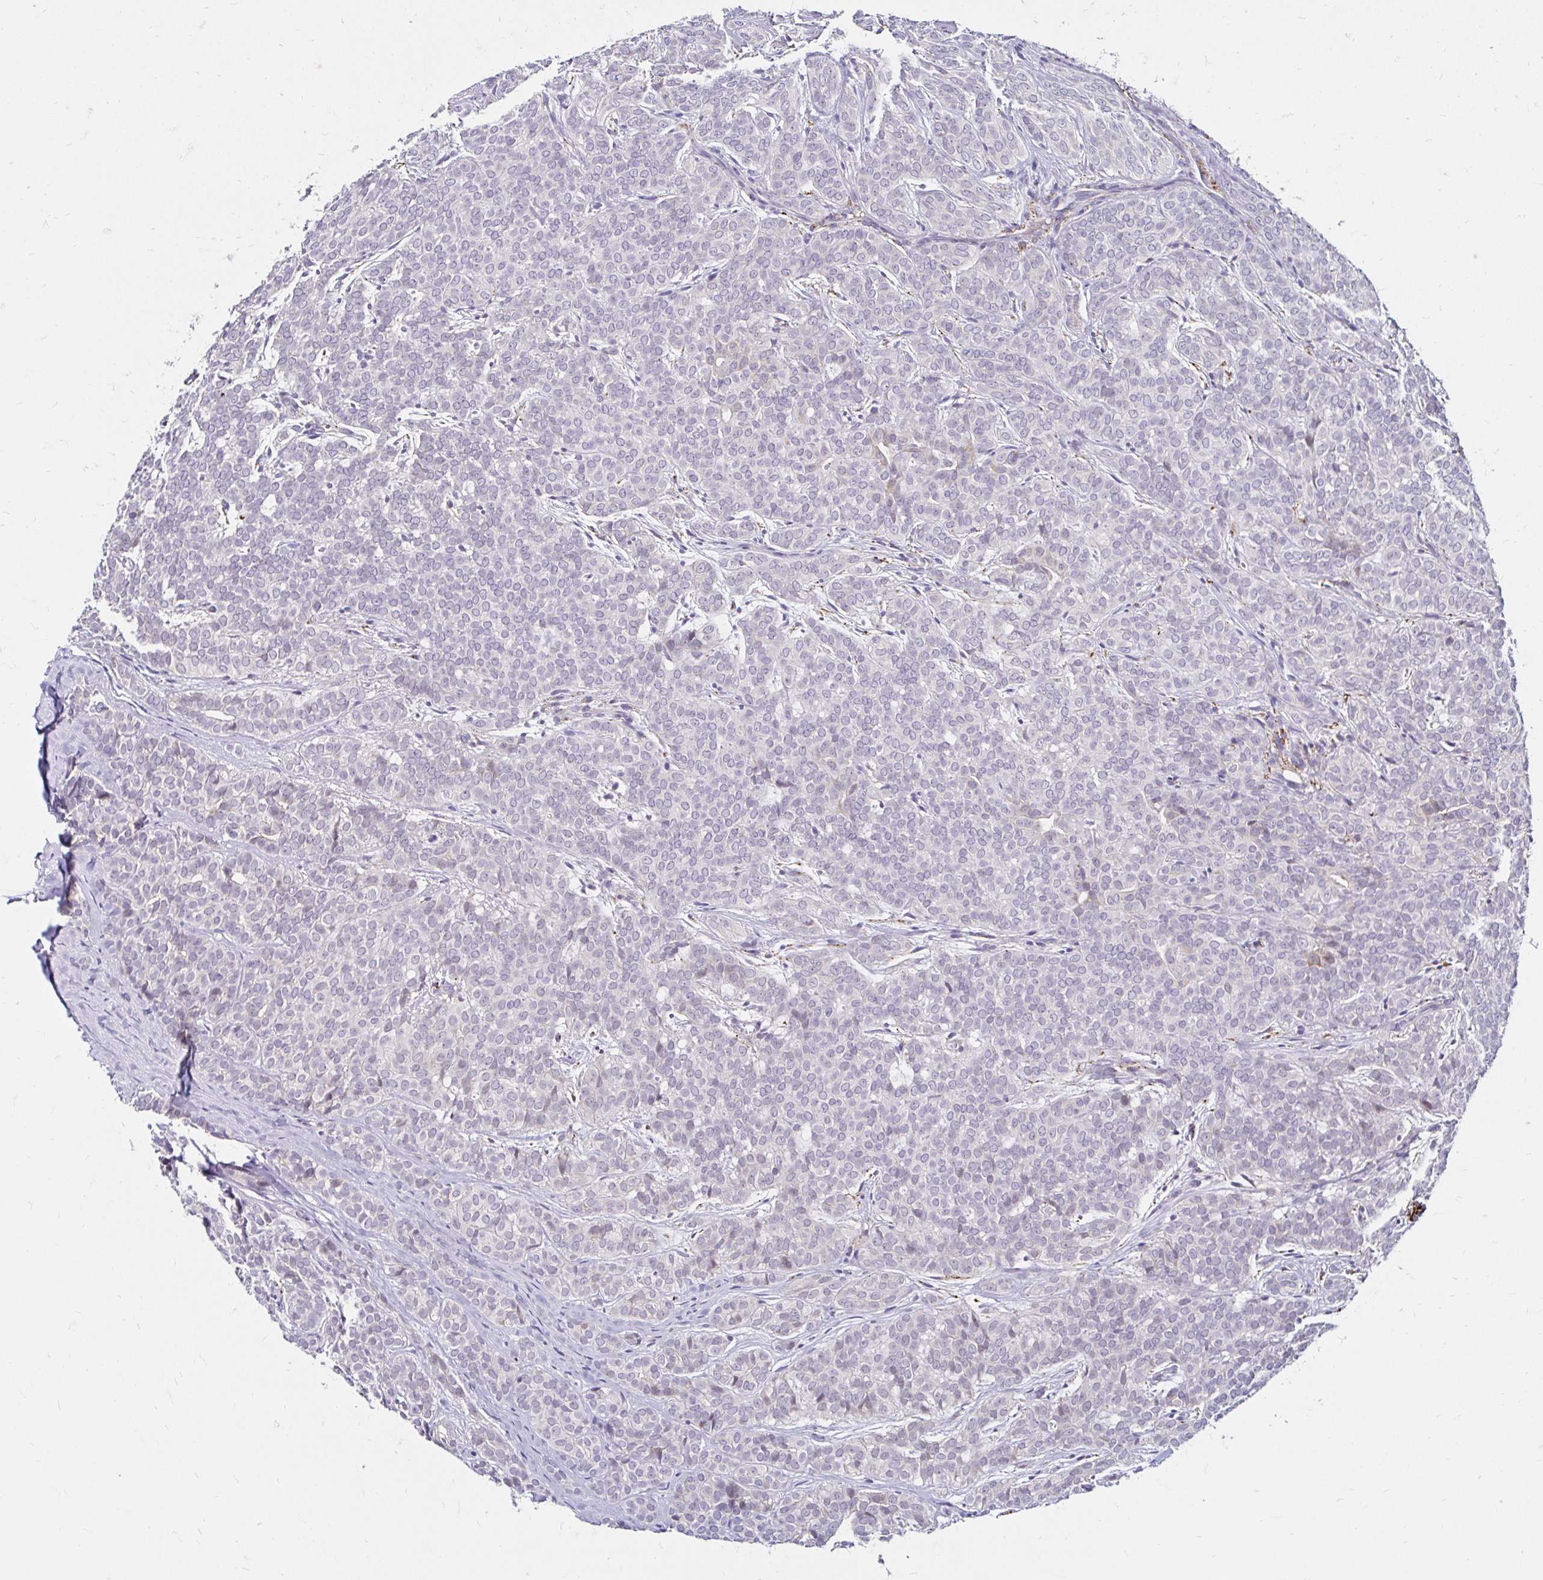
{"staining": {"intensity": "negative", "quantity": "none", "location": "none"}, "tissue": "head and neck cancer", "cell_type": "Tumor cells", "image_type": "cancer", "snomed": [{"axis": "morphology", "description": "Normal tissue, NOS"}, {"axis": "morphology", "description": "Adenocarcinoma, NOS"}, {"axis": "topography", "description": "Oral tissue"}, {"axis": "topography", "description": "Head-Neck"}], "caption": "This is an immunohistochemistry micrograph of human head and neck cancer. There is no staining in tumor cells.", "gene": "GUCY1A1", "patient": {"sex": "female", "age": 57}}